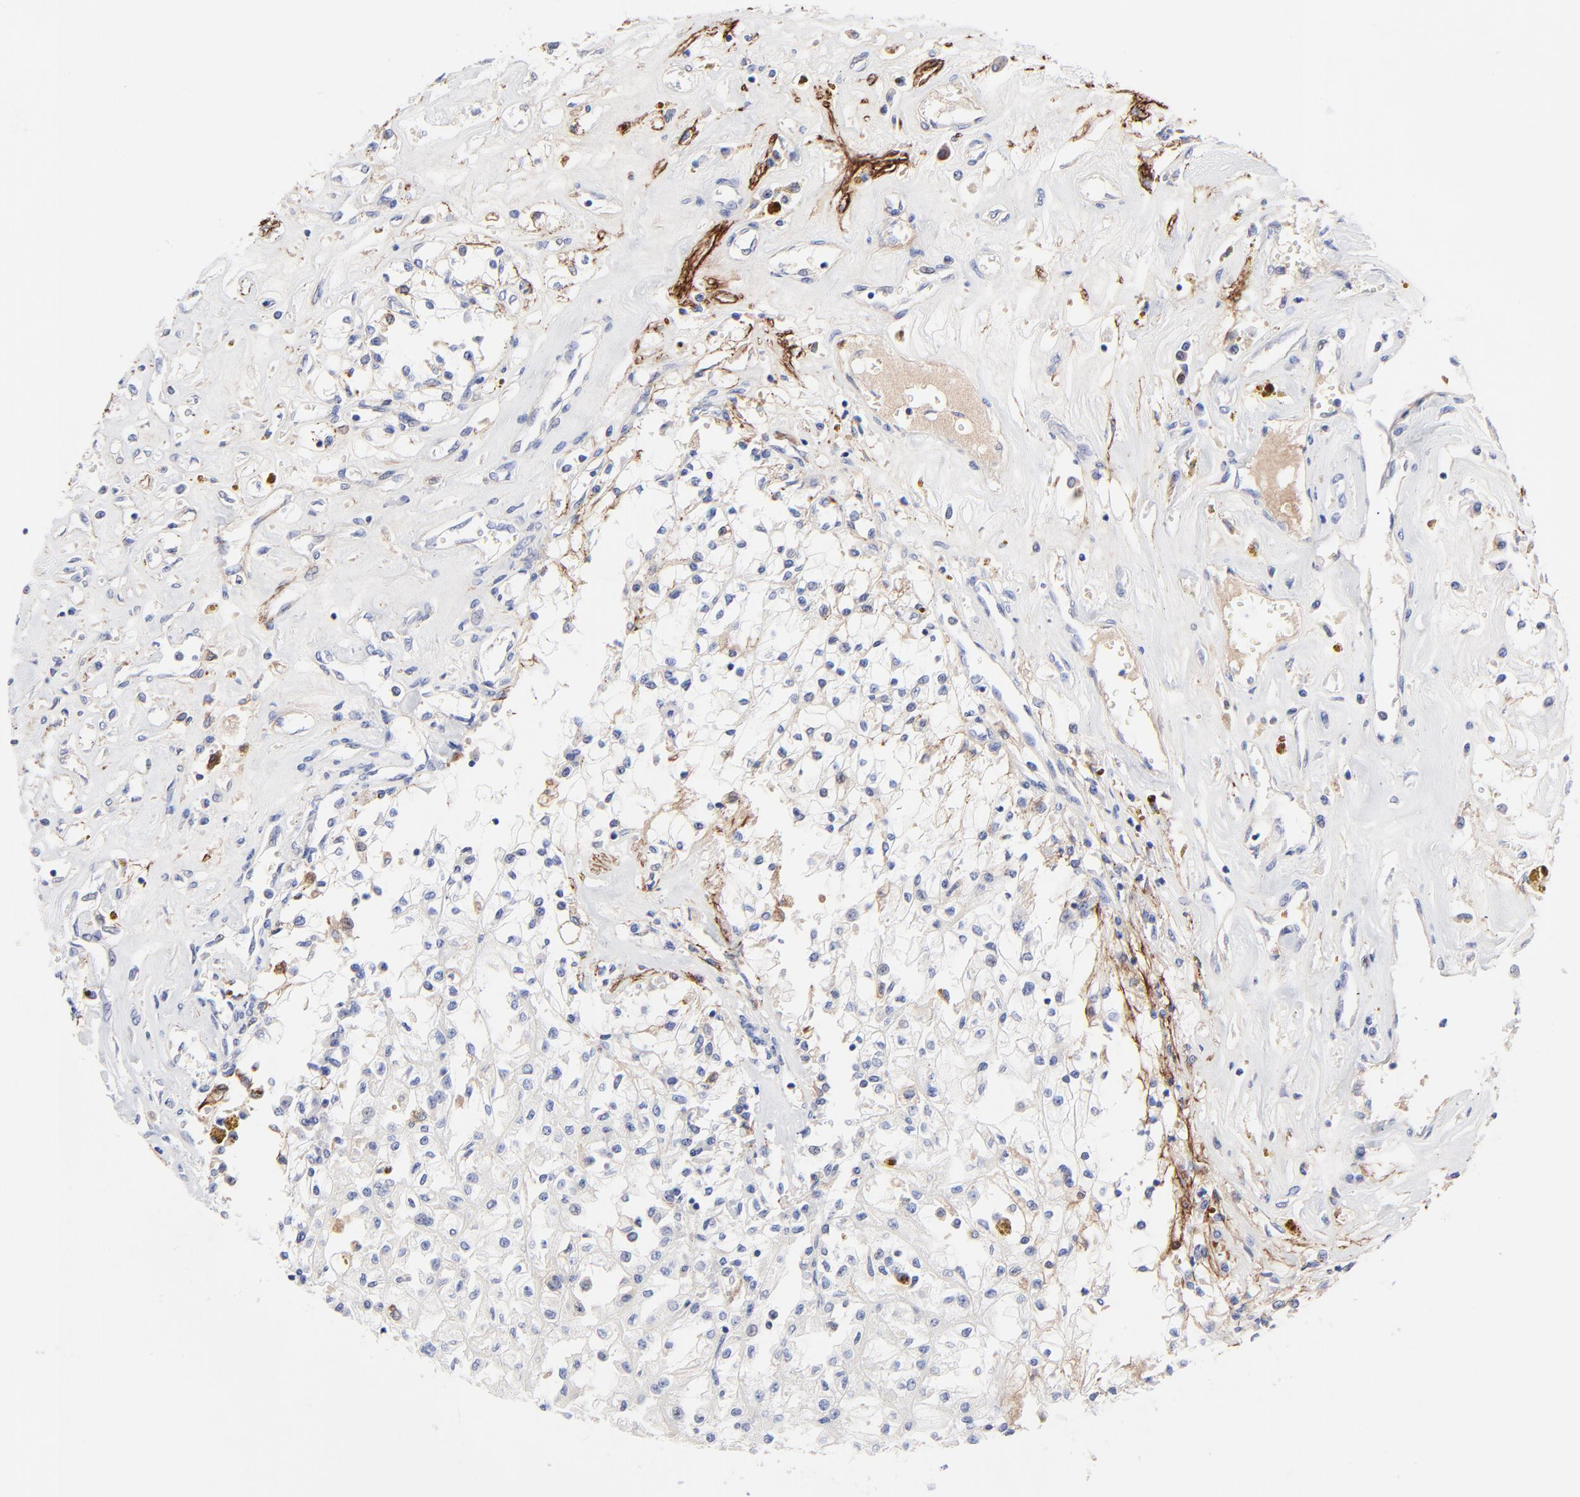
{"staining": {"intensity": "weak", "quantity": ">75%", "location": "cytoplasmic/membranous"}, "tissue": "renal cancer", "cell_type": "Tumor cells", "image_type": "cancer", "snomed": [{"axis": "morphology", "description": "Adenocarcinoma, NOS"}, {"axis": "topography", "description": "Kidney"}], "caption": "Renal adenocarcinoma stained for a protein displays weak cytoplasmic/membranous positivity in tumor cells.", "gene": "FBLN2", "patient": {"sex": "male", "age": 78}}